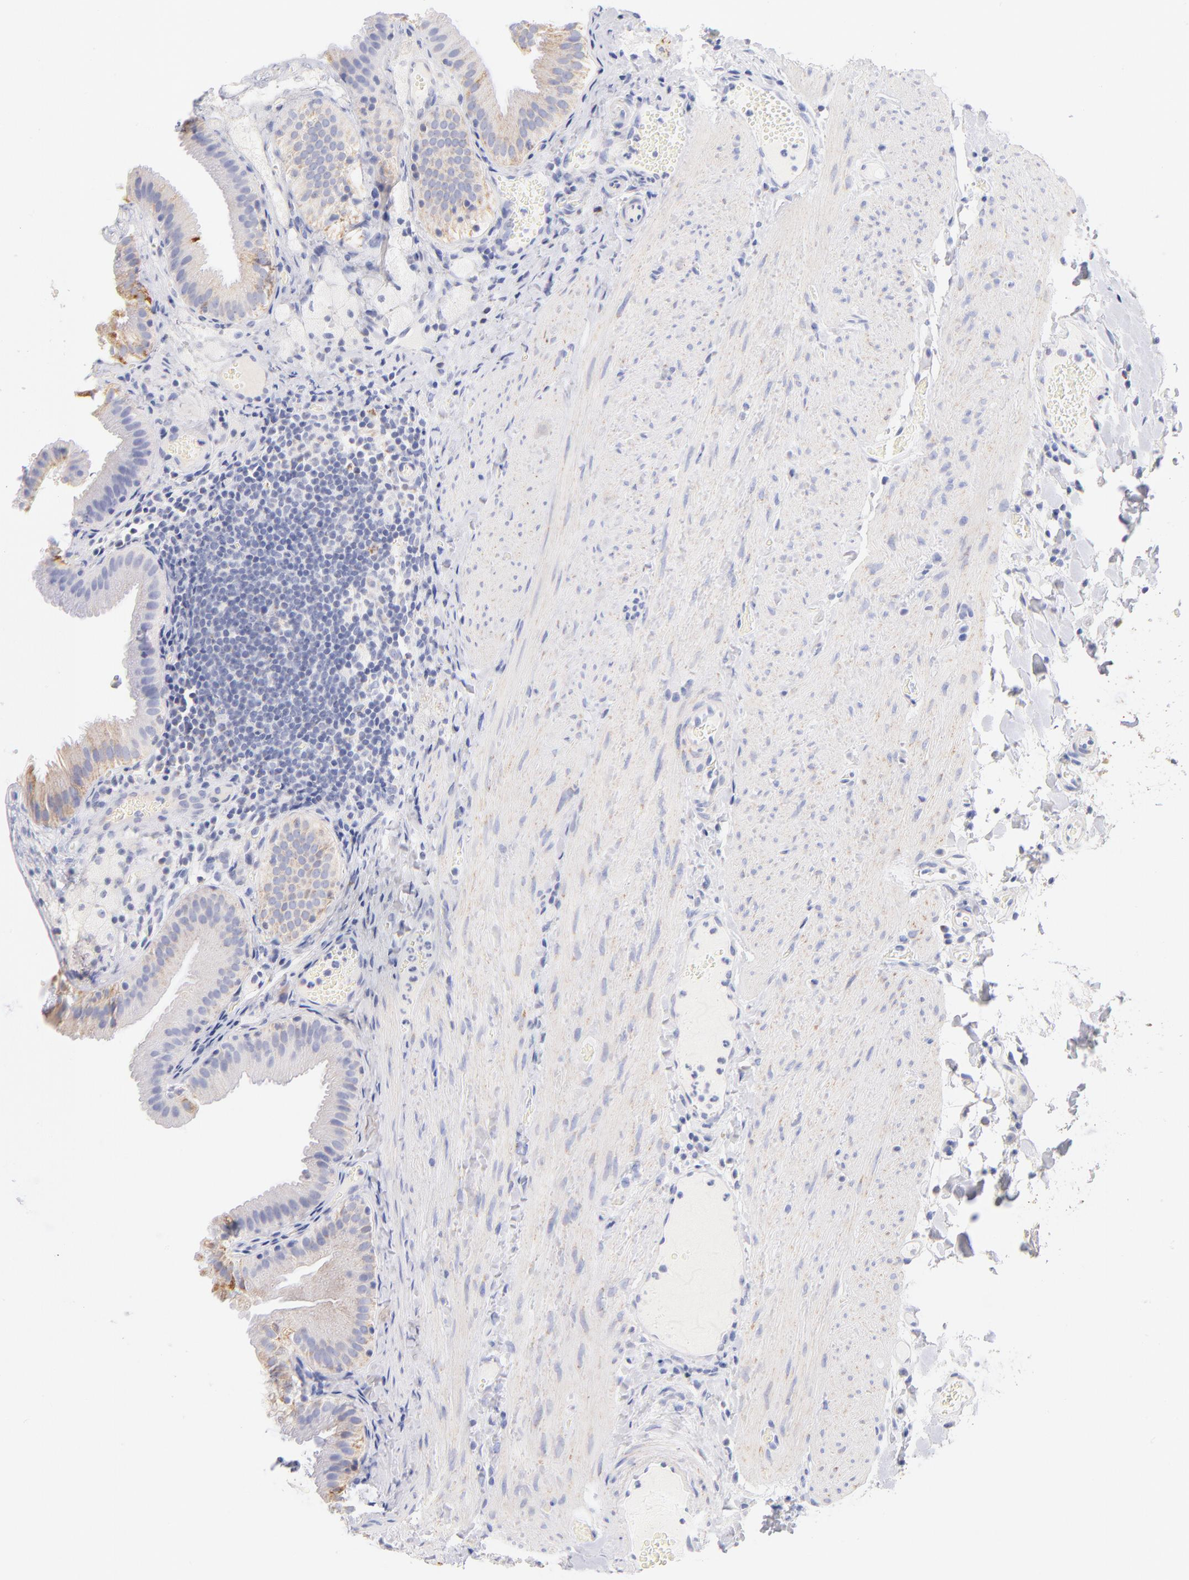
{"staining": {"intensity": "weak", "quantity": ">75%", "location": "cytoplasmic/membranous"}, "tissue": "gallbladder", "cell_type": "Glandular cells", "image_type": "normal", "snomed": [{"axis": "morphology", "description": "Normal tissue, NOS"}, {"axis": "topography", "description": "Gallbladder"}], "caption": "High-power microscopy captured an immunohistochemistry photomicrograph of unremarkable gallbladder, revealing weak cytoplasmic/membranous positivity in approximately >75% of glandular cells.", "gene": "AIFM1", "patient": {"sex": "female", "age": 24}}